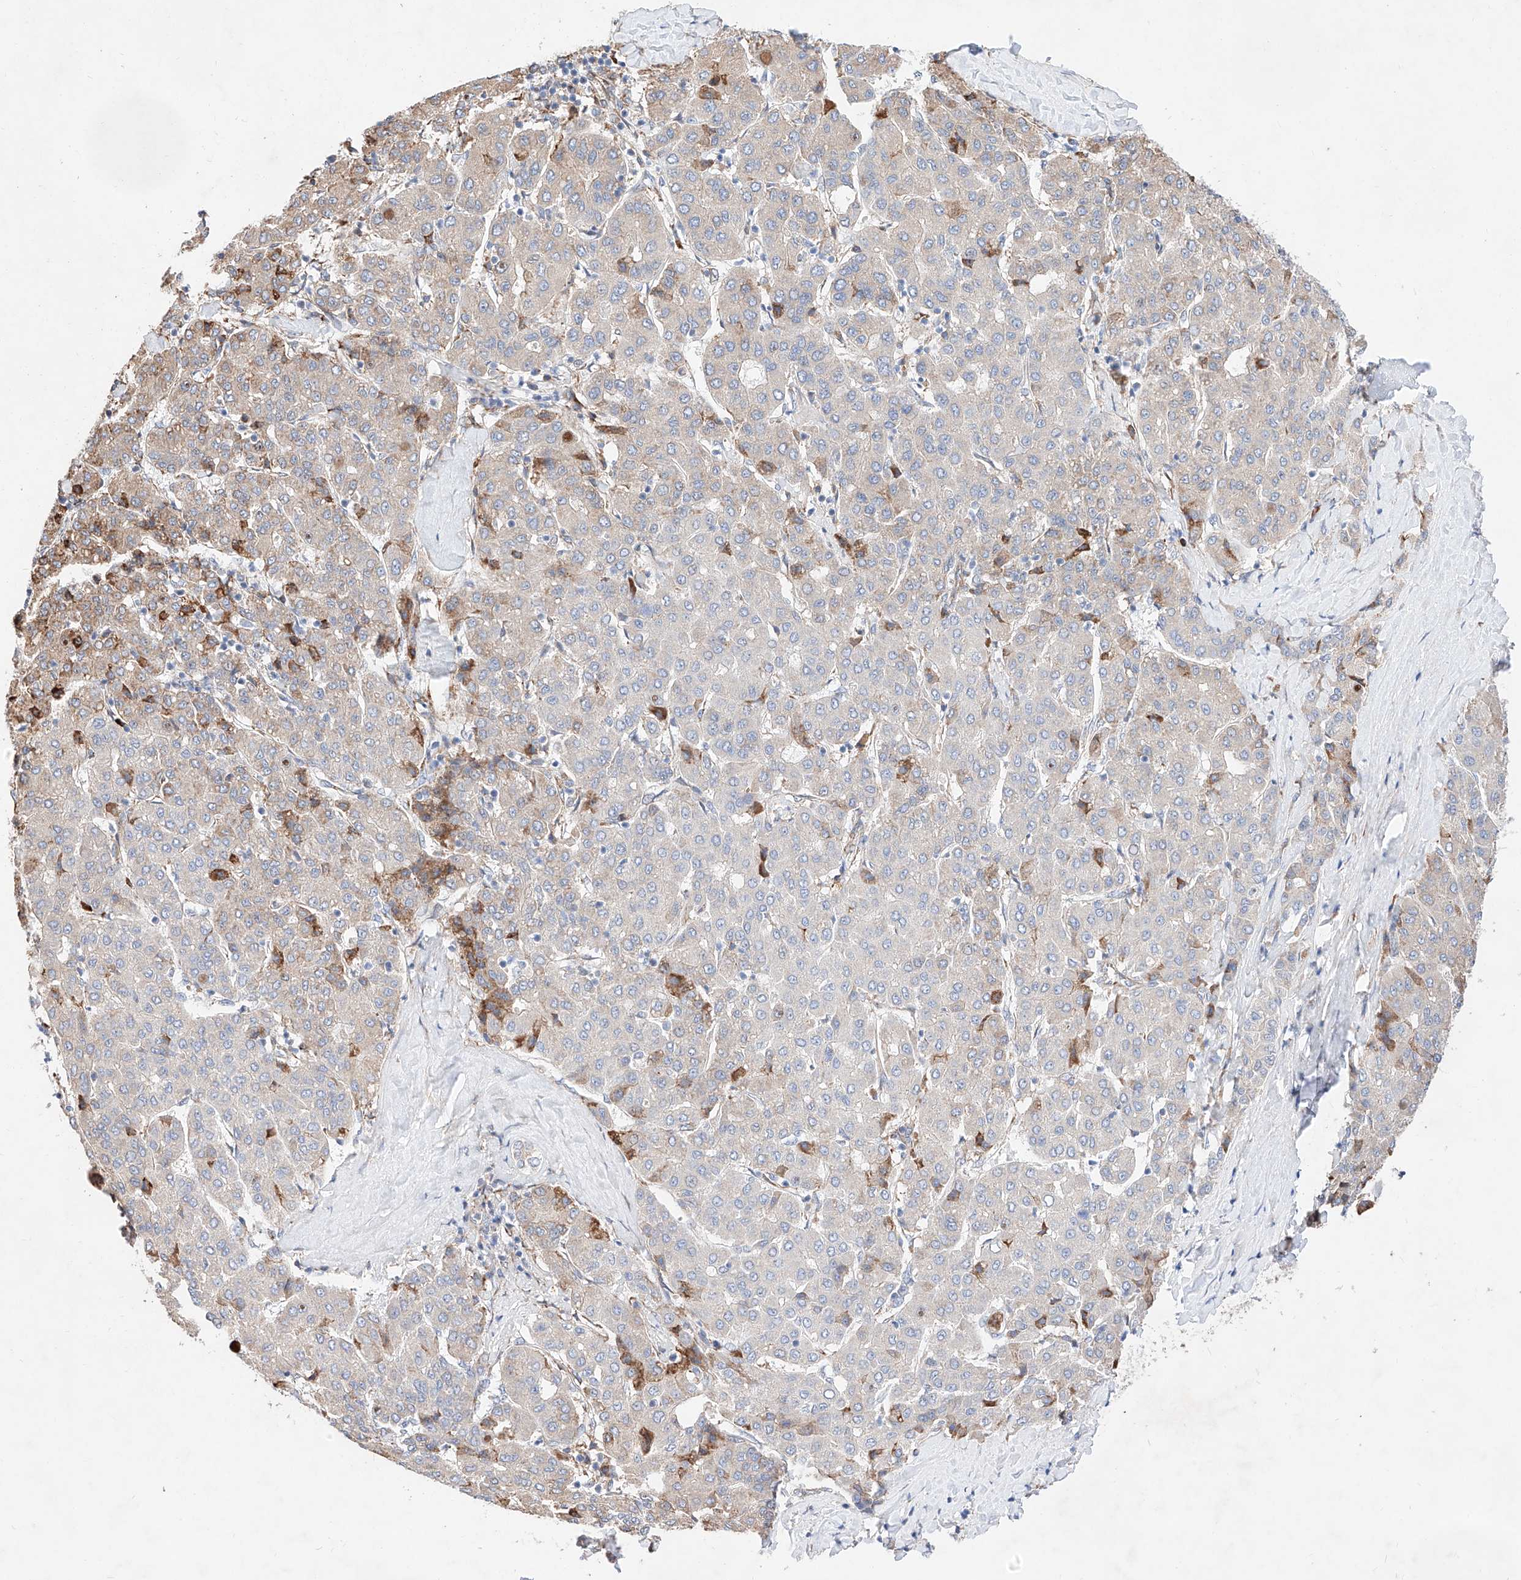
{"staining": {"intensity": "weak", "quantity": "<25%", "location": "cytoplasmic/membranous"}, "tissue": "liver cancer", "cell_type": "Tumor cells", "image_type": "cancer", "snomed": [{"axis": "morphology", "description": "Carcinoma, Hepatocellular, NOS"}, {"axis": "topography", "description": "Liver"}], "caption": "Histopathology image shows no protein positivity in tumor cells of liver cancer tissue.", "gene": "ATP9B", "patient": {"sex": "male", "age": 65}}